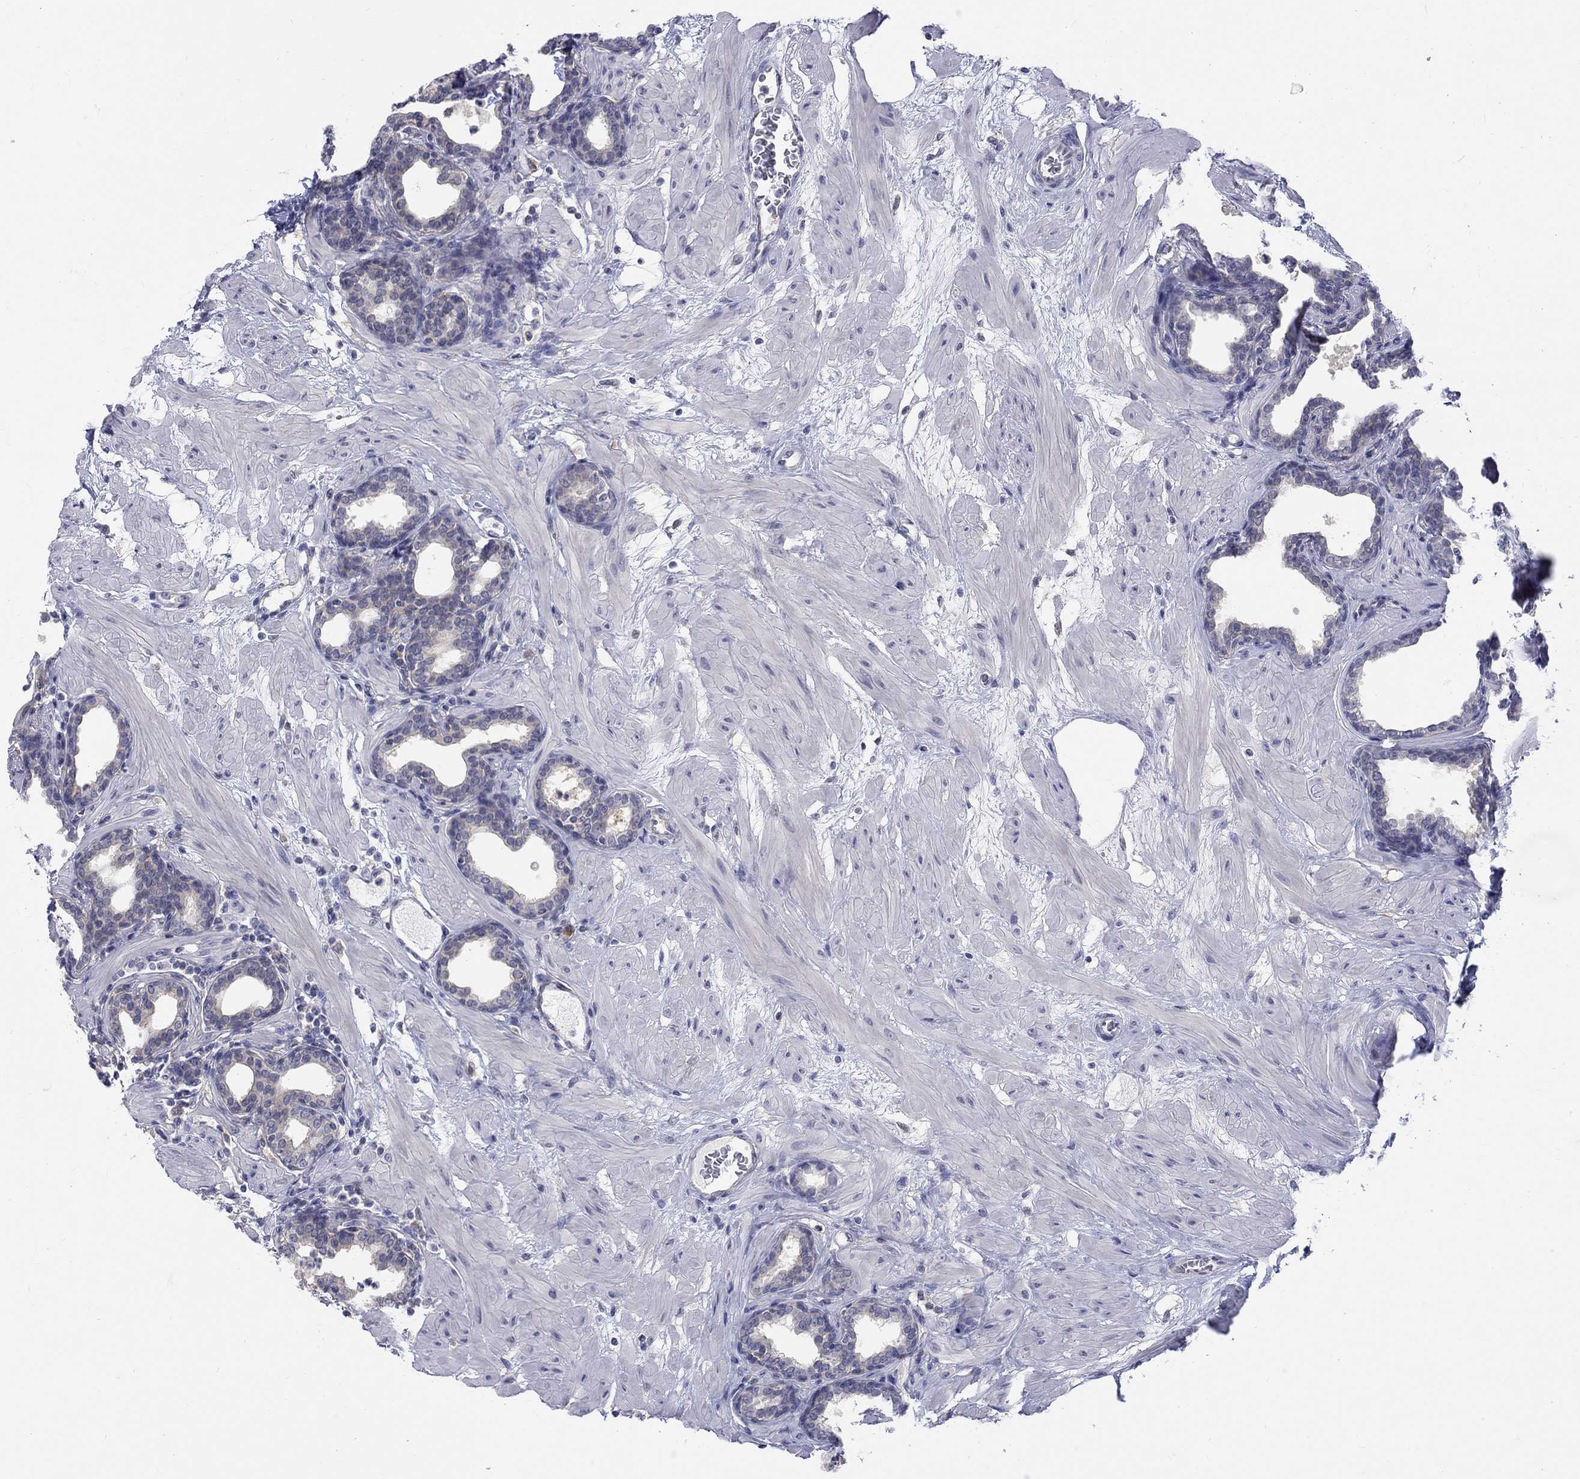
{"staining": {"intensity": "negative", "quantity": "none", "location": "none"}, "tissue": "prostate", "cell_type": "Glandular cells", "image_type": "normal", "snomed": [{"axis": "morphology", "description": "Normal tissue, NOS"}, {"axis": "topography", "description": "Prostate"}], "caption": "This is an immunohistochemistry histopathology image of unremarkable human prostate. There is no staining in glandular cells.", "gene": "EGFLAM", "patient": {"sex": "male", "age": 37}}